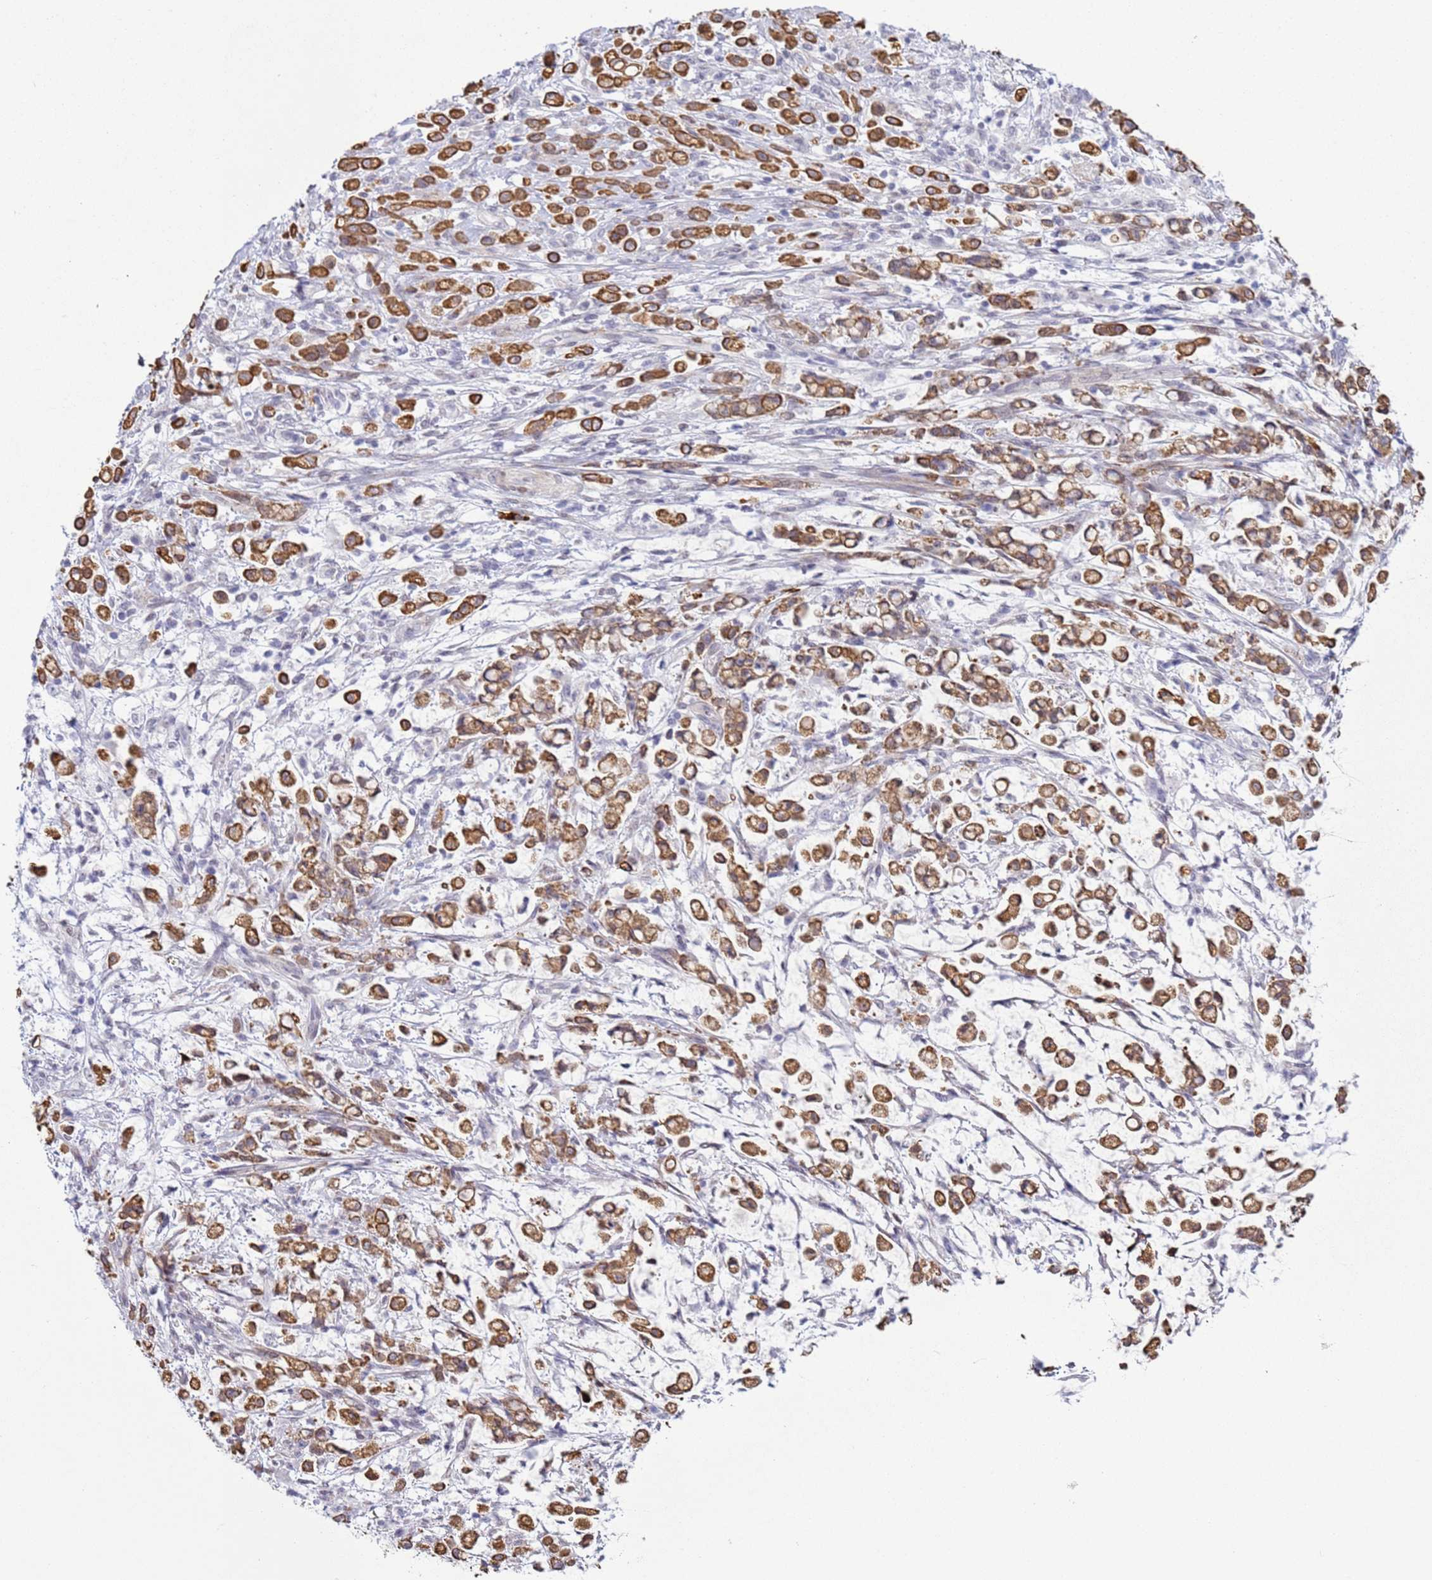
{"staining": {"intensity": "strong", "quantity": ">75%", "location": "cytoplasmic/membranous"}, "tissue": "stomach cancer", "cell_type": "Tumor cells", "image_type": "cancer", "snomed": [{"axis": "morphology", "description": "Adenocarcinoma, NOS"}, {"axis": "topography", "description": "Stomach"}], "caption": "A brown stain highlights strong cytoplasmic/membranous positivity of a protein in human stomach cancer (adenocarcinoma) tumor cells.", "gene": "NPAP1", "patient": {"sex": "female", "age": 60}}